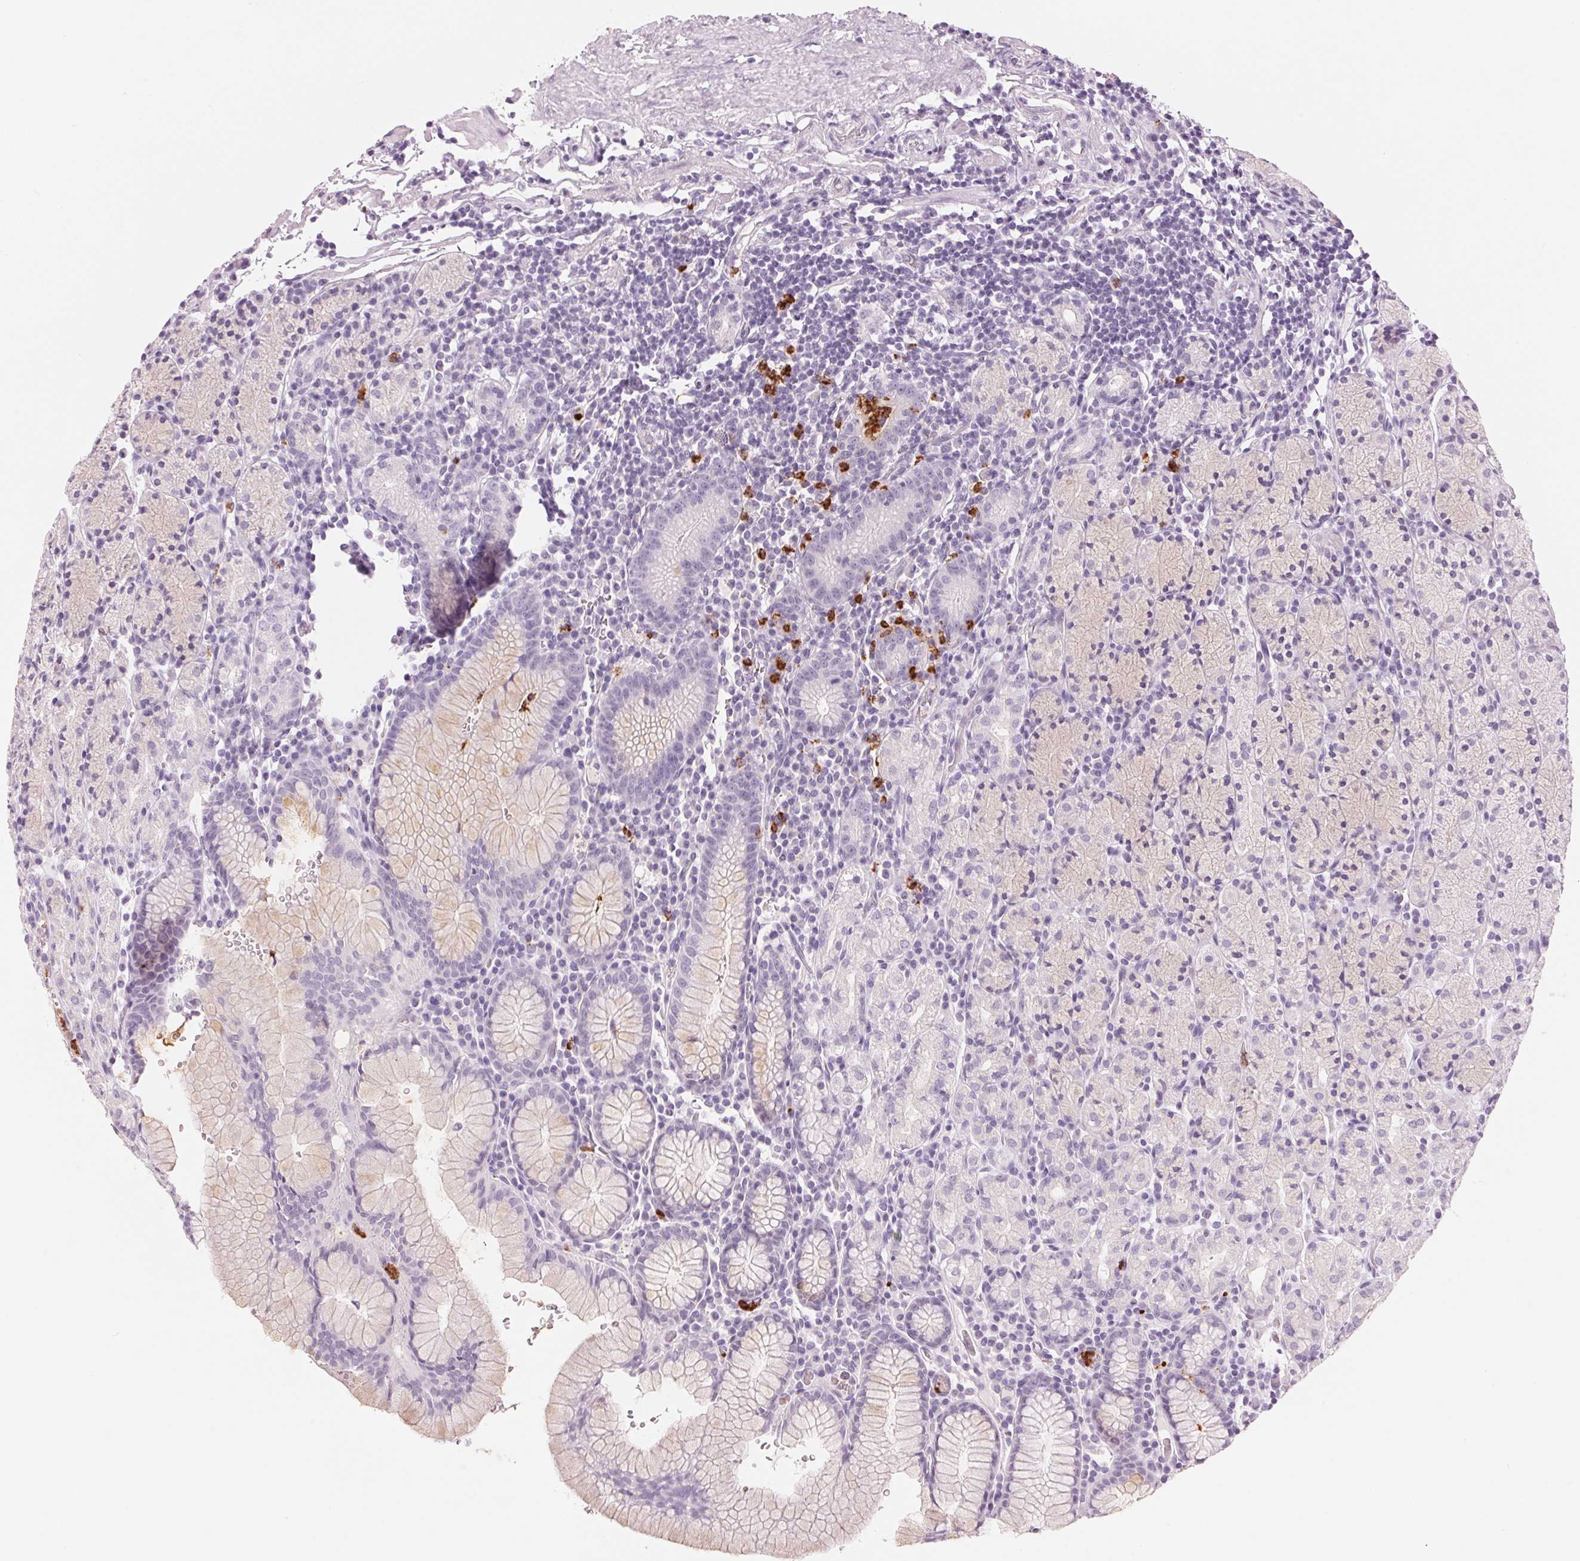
{"staining": {"intensity": "negative", "quantity": "none", "location": "none"}, "tissue": "stomach", "cell_type": "Glandular cells", "image_type": "normal", "snomed": [{"axis": "morphology", "description": "Normal tissue, NOS"}, {"axis": "topography", "description": "Stomach, upper"}, {"axis": "topography", "description": "Stomach"}], "caption": "Immunohistochemistry micrograph of normal stomach: human stomach stained with DAB (3,3'-diaminobenzidine) shows no significant protein positivity in glandular cells.", "gene": "KLK7", "patient": {"sex": "male", "age": 62}}